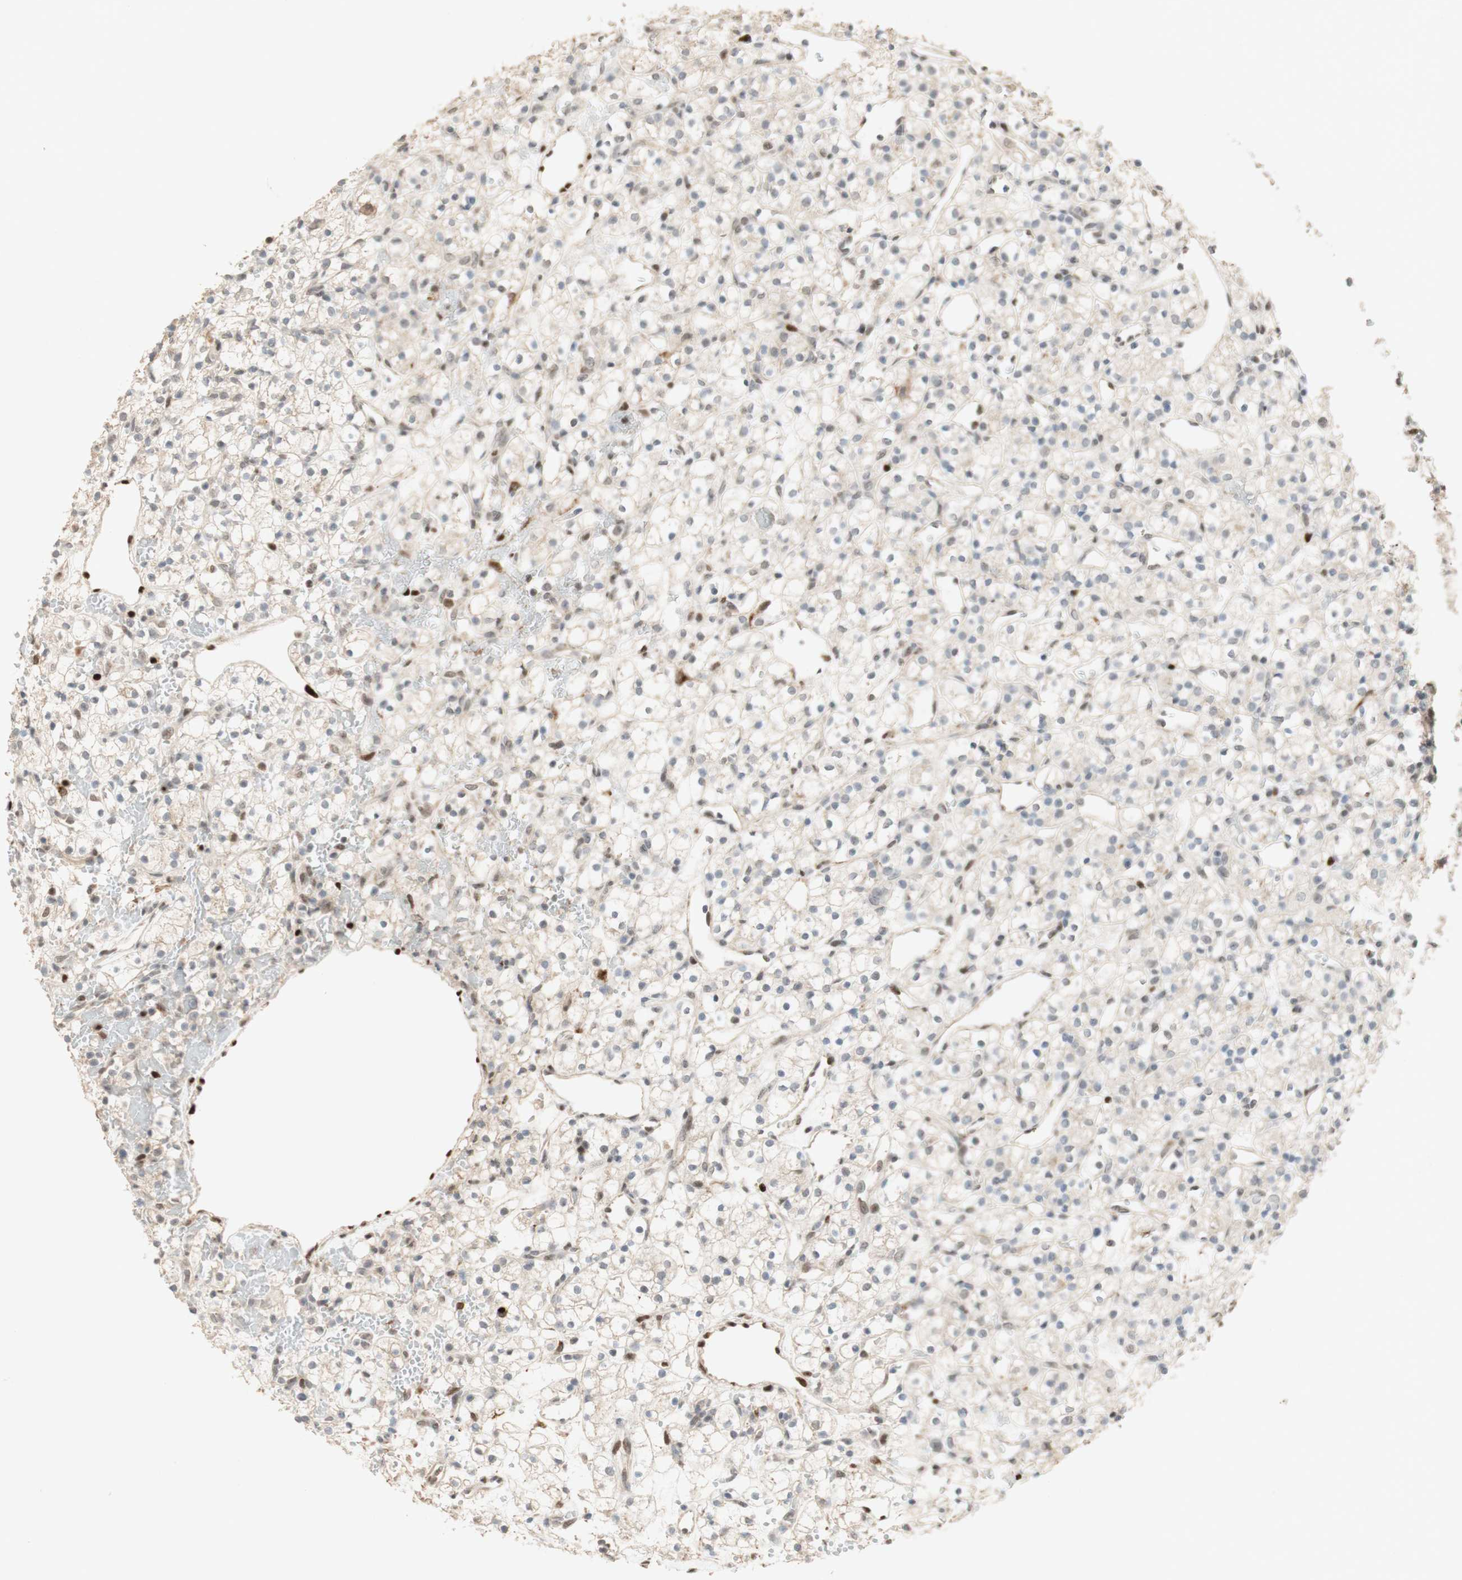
{"staining": {"intensity": "negative", "quantity": "none", "location": "none"}, "tissue": "renal cancer", "cell_type": "Tumor cells", "image_type": "cancer", "snomed": [{"axis": "morphology", "description": "Adenocarcinoma, NOS"}, {"axis": "topography", "description": "Kidney"}], "caption": "Tumor cells show no significant positivity in renal adenocarcinoma.", "gene": "FOXP1", "patient": {"sex": "female", "age": 60}}